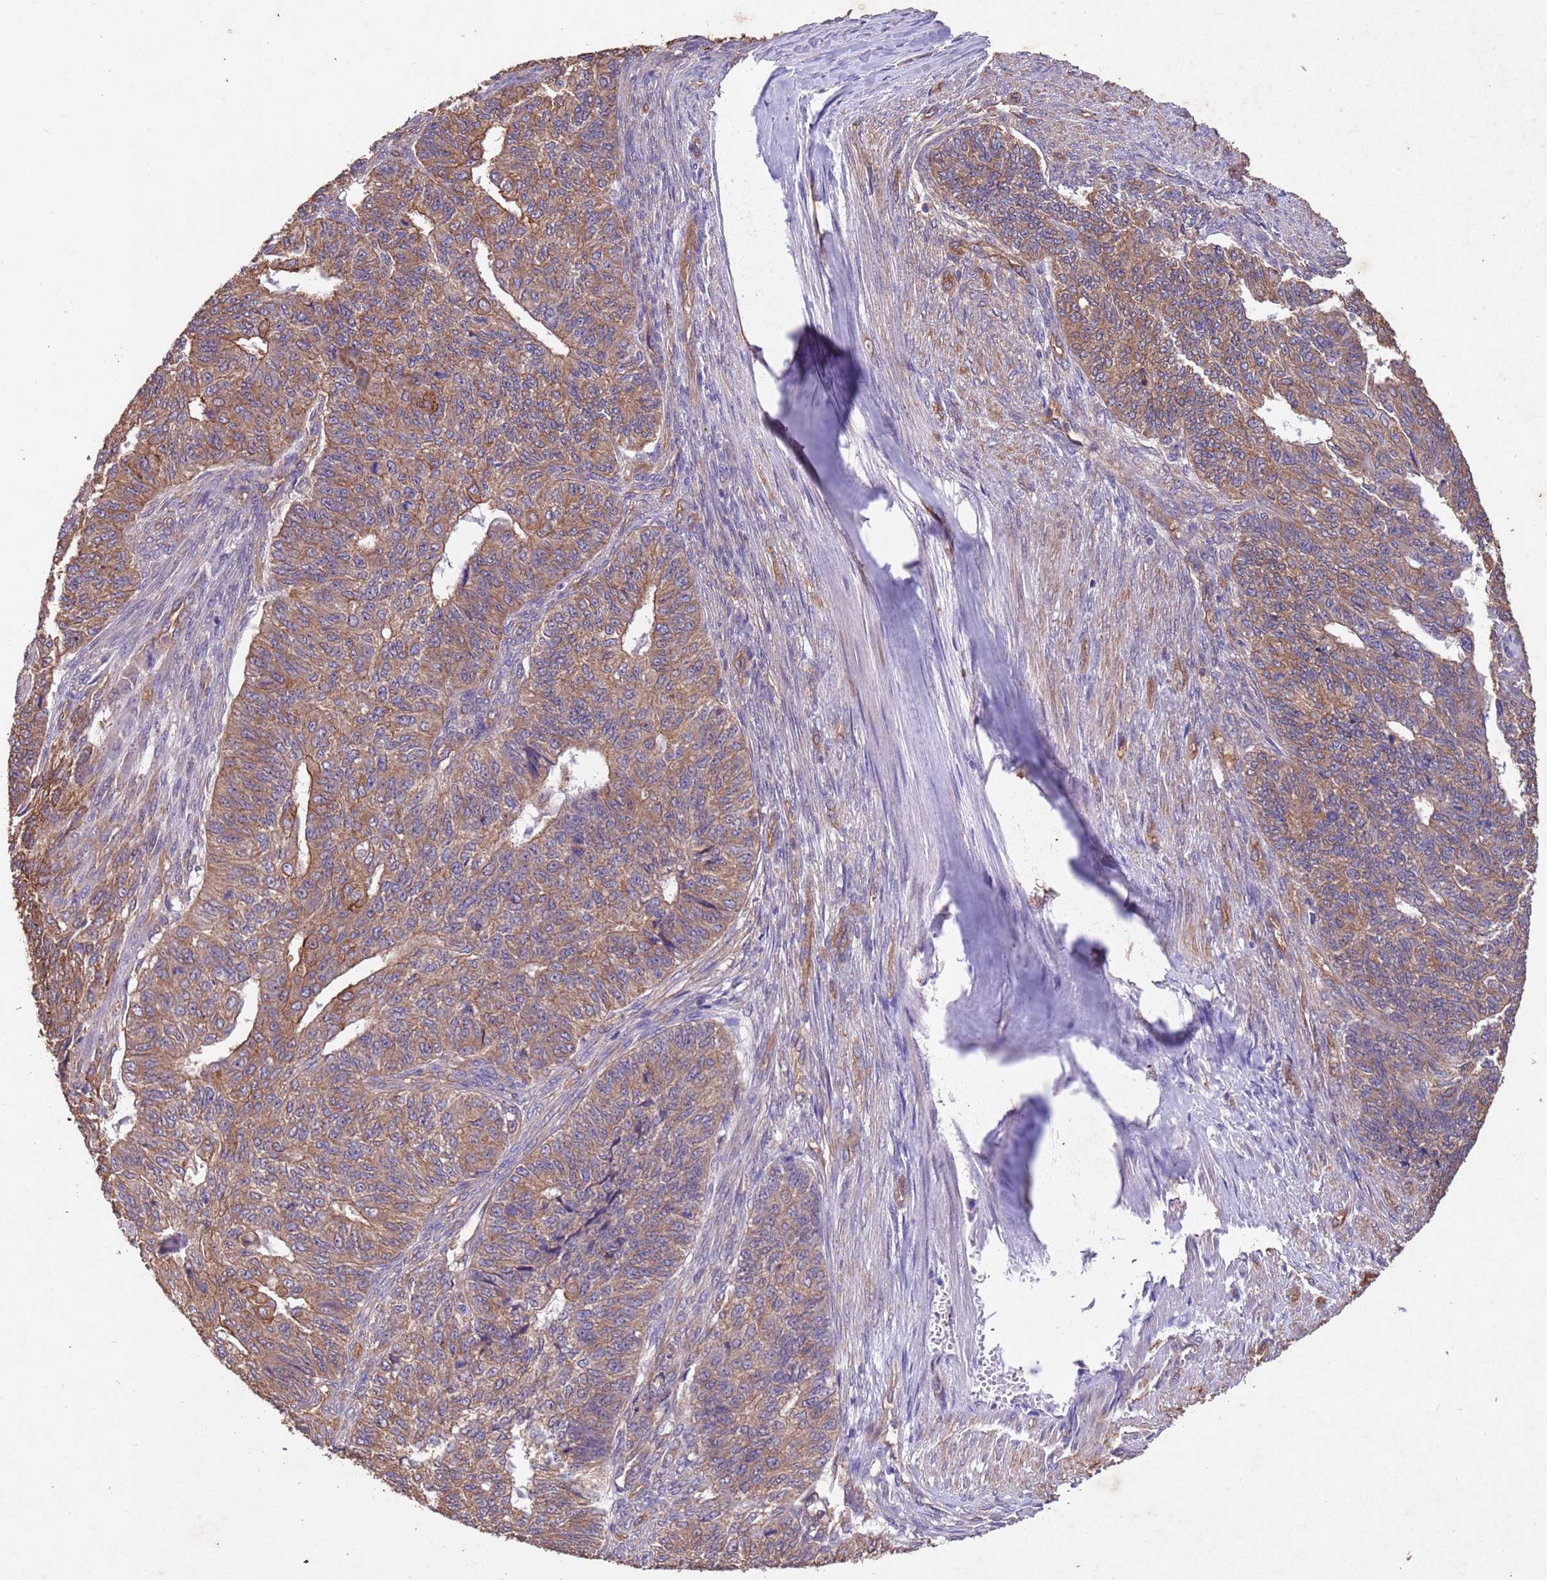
{"staining": {"intensity": "moderate", "quantity": ">75%", "location": "cytoplasmic/membranous"}, "tissue": "endometrial cancer", "cell_type": "Tumor cells", "image_type": "cancer", "snomed": [{"axis": "morphology", "description": "Adenocarcinoma, NOS"}, {"axis": "topography", "description": "Endometrium"}], "caption": "Immunohistochemistry image of neoplastic tissue: endometrial cancer (adenocarcinoma) stained using IHC shows medium levels of moderate protein expression localized specifically in the cytoplasmic/membranous of tumor cells, appearing as a cytoplasmic/membranous brown color.", "gene": "MTX3", "patient": {"sex": "female", "age": 32}}